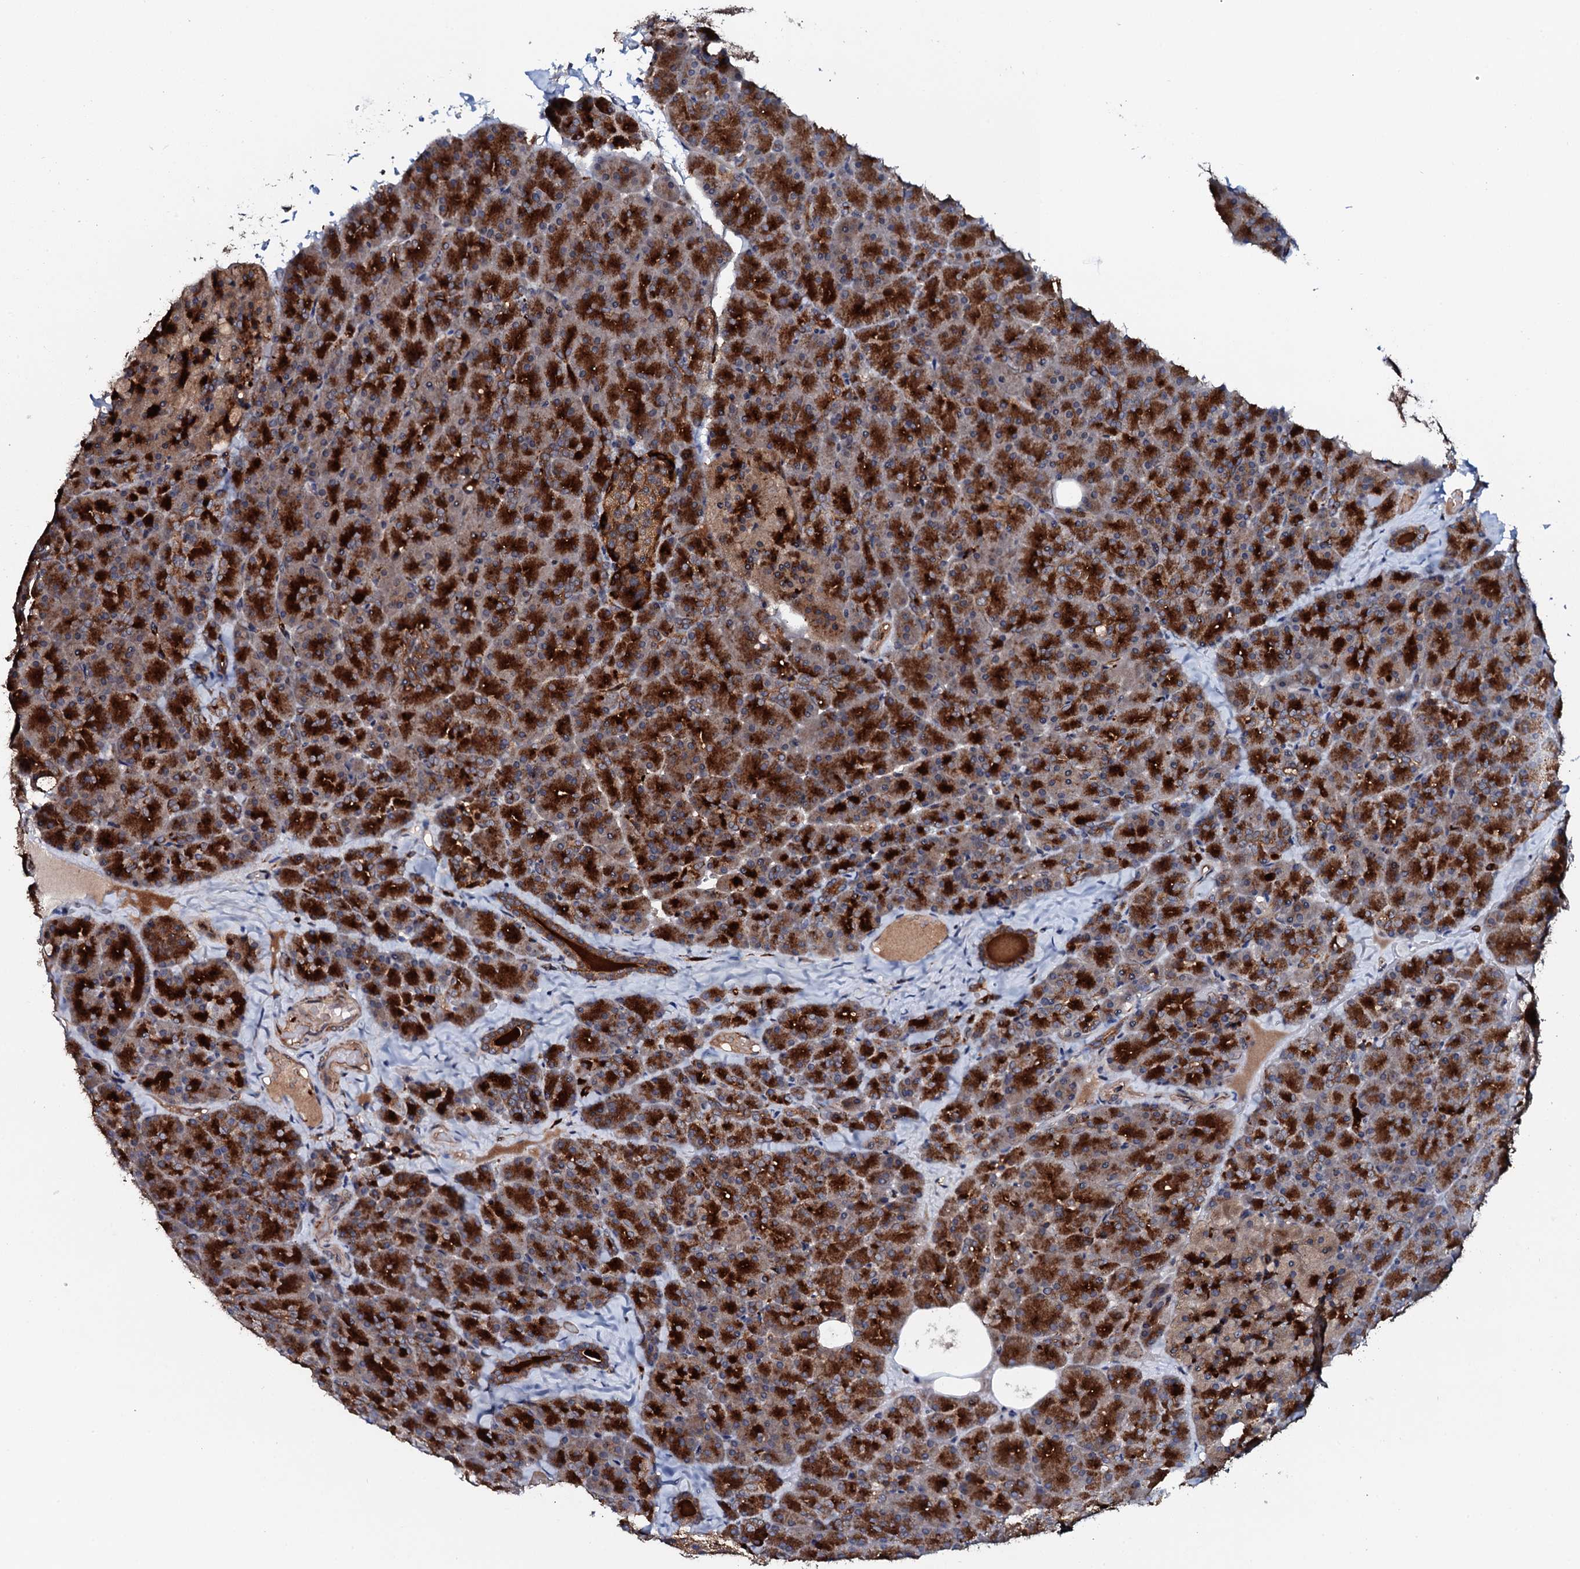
{"staining": {"intensity": "strong", "quantity": ">75%", "location": "cytoplasmic/membranous"}, "tissue": "pancreas", "cell_type": "Exocrine glandular cells", "image_type": "normal", "snomed": [{"axis": "morphology", "description": "Normal tissue, NOS"}, {"axis": "topography", "description": "Pancreas"}], "caption": "A brown stain labels strong cytoplasmic/membranous positivity of a protein in exocrine glandular cells of benign human pancreas.", "gene": "VAMP8", "patient": {"sex": "male", "age": 36}}